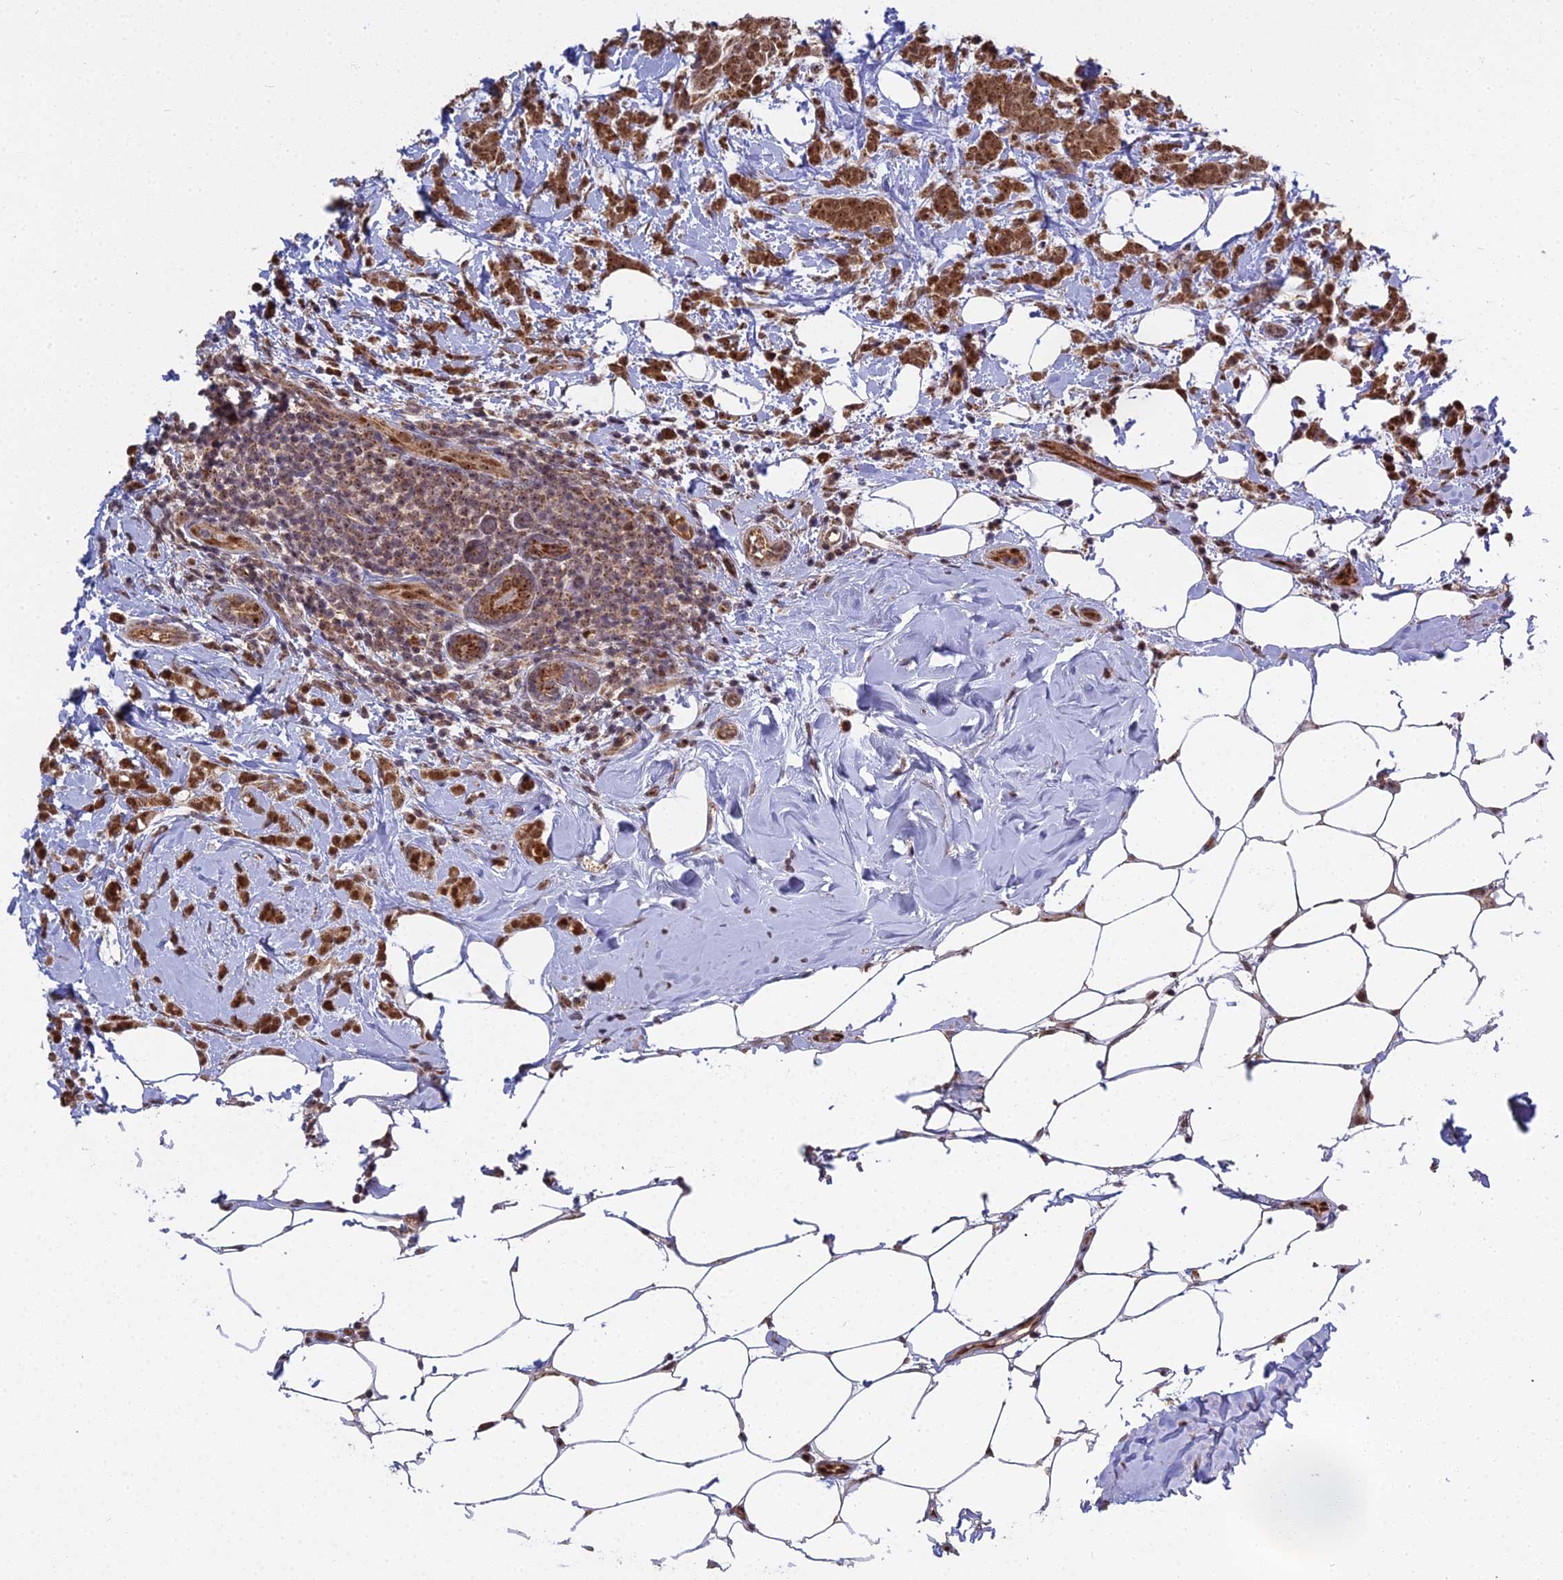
{"staining": {"intensity": "strong", "quantity": ">75%", "location": "cytoplasmic/membranous,nuclear"}, "tissue": "breast cancer", "cell_type": "Tumor cells", "image_type": "cancer", "snomed": [{"axis": "morphology", "description": "Lobular carcinoma"}, {"axis": "topography", "description": "Breast"}], "caption": "Tumor cells display strong cytoplasmic/membranous and nuclear expression in approximately >75% of cells in breast lobular carcinoma. Nuclei are stained in blue.", "gene": "MEOX1", "patient": {"sex": "female", "age": 58}}